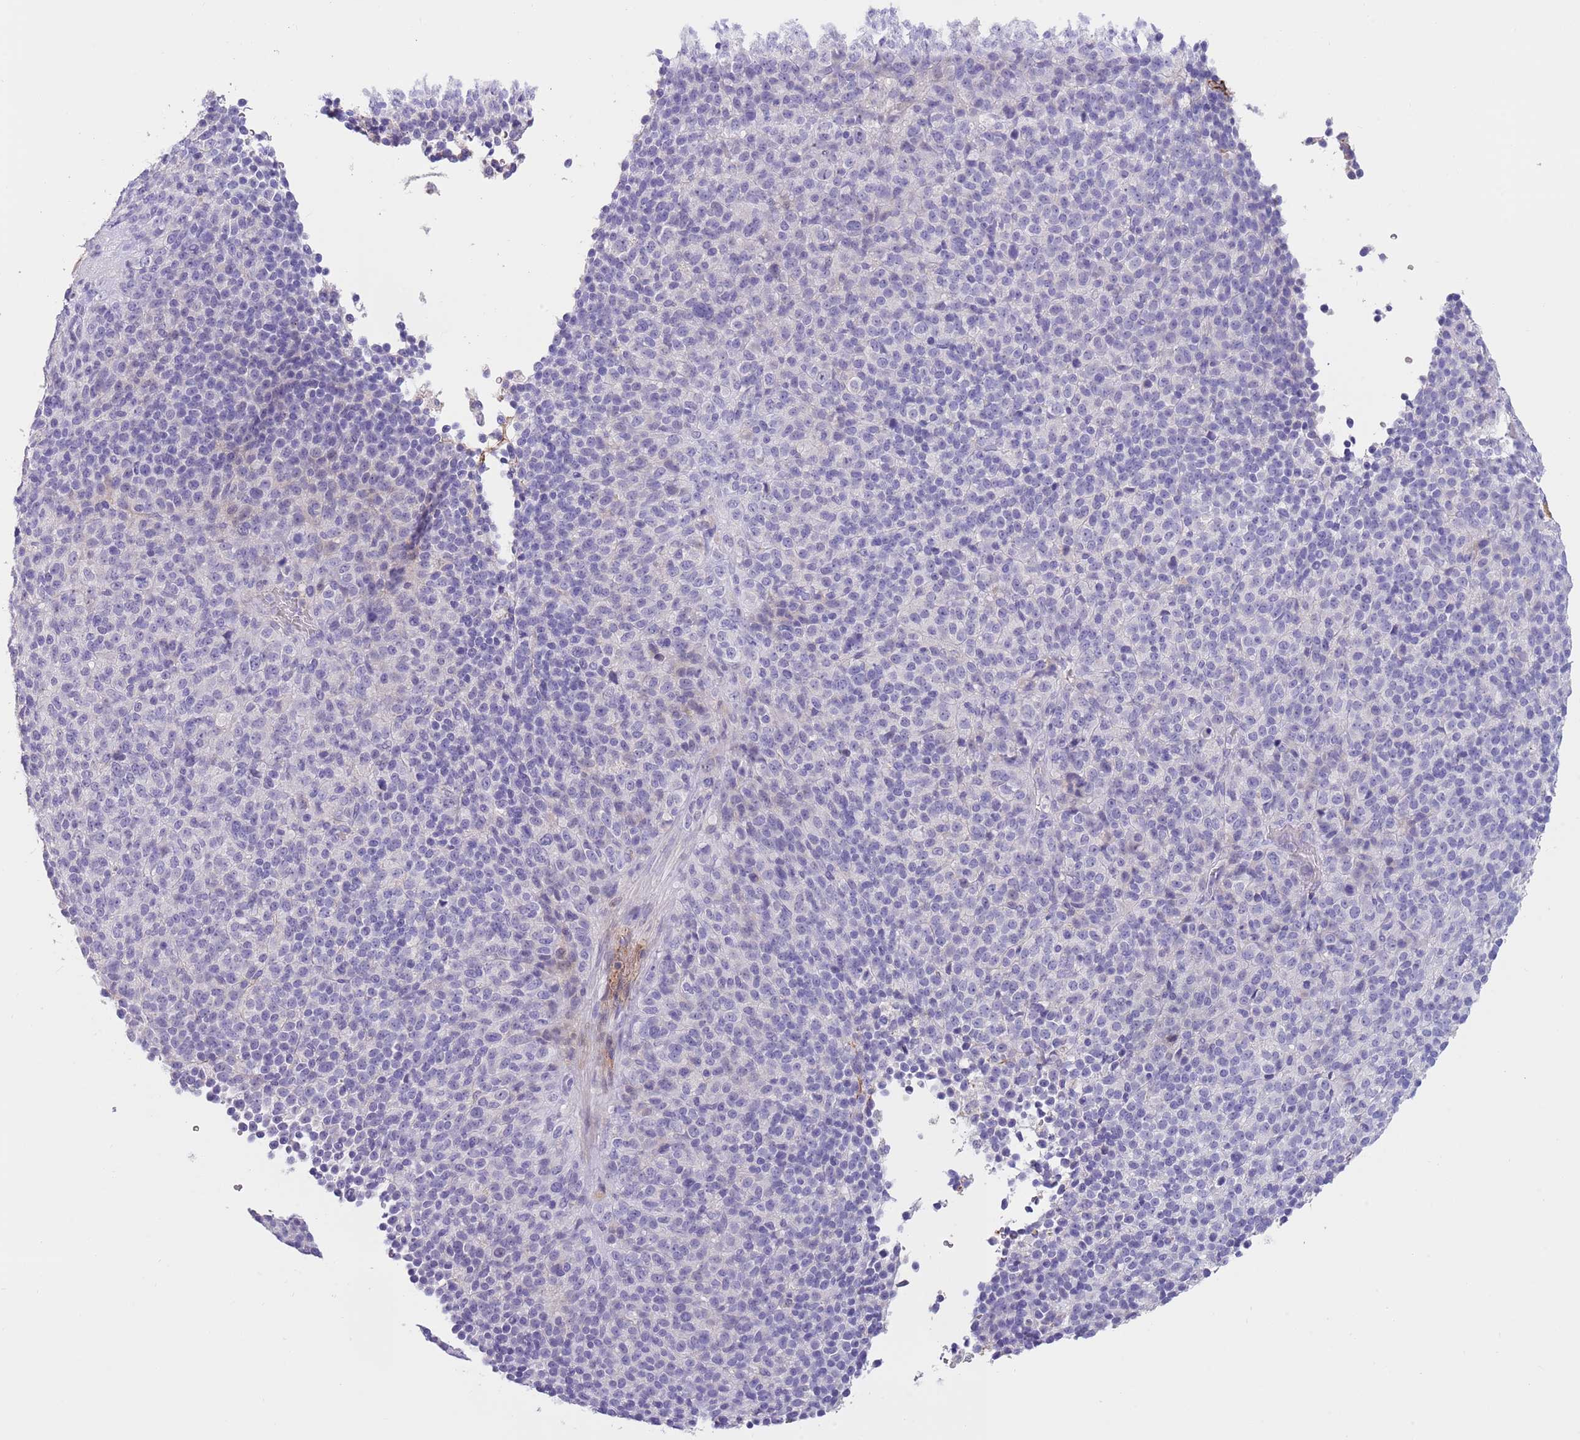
{"staining": {"intensity": "negative", "quantity": "none", "location": "none"}, "tissue": "melanoma", "cell_type": "Tumor cells", "image_type": "cancer", "snomed": [{"axis": "morphology", "description": "Malignant melanoma, Metastatic site"}, {"axis": "topography", "description": "Brain"}], "caption": "Tumor cells are negative for protein expression in human melanoma. (DAB IHC with hematoxylin counter stain).", "gene": "LEPROTL1", "patient": {"sex": "female", "age": 56}}